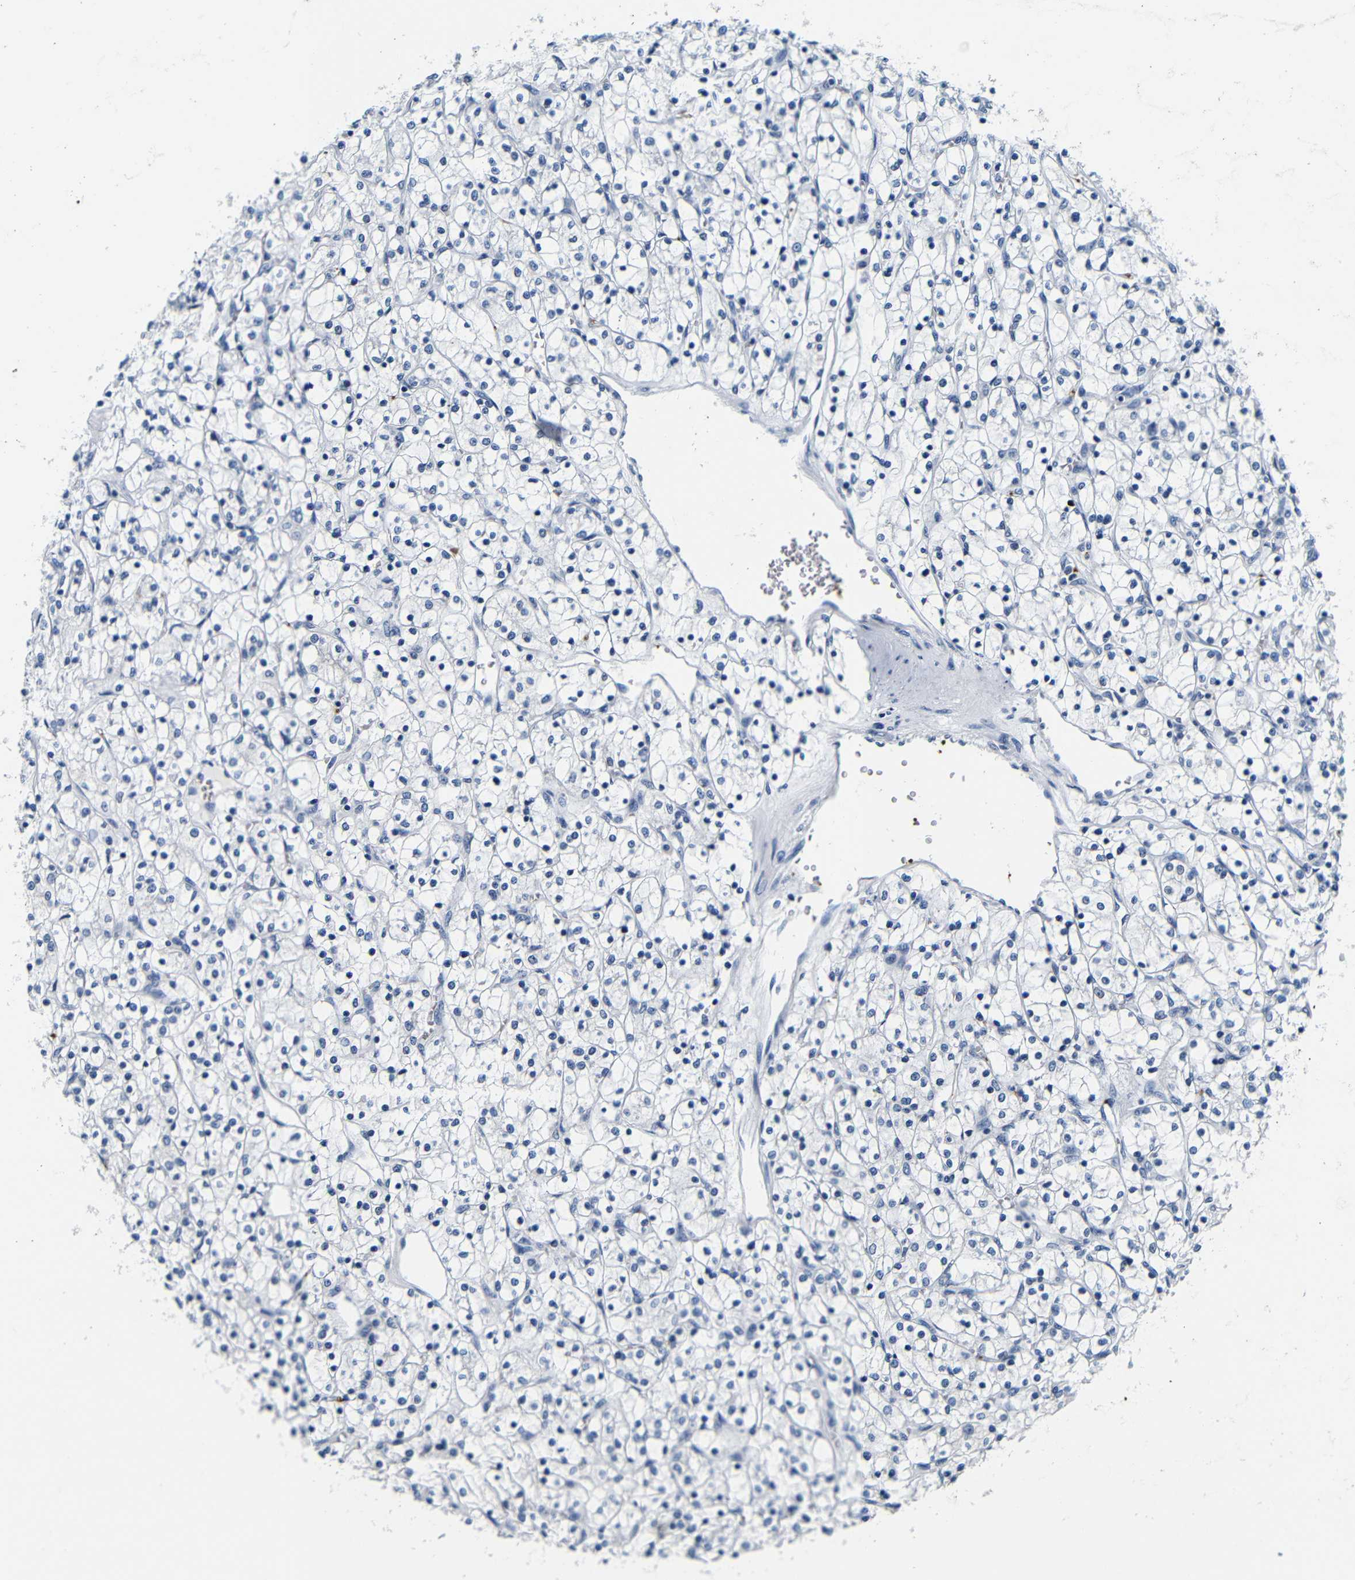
{"staining": {"intensity": "negative", "quantity": "none", "location": "none"}, "tissue": "renal cancer", "cell_type": "Tumor cells", "image_type": "cancer", "snomed": [{"axis": "morphology", "description": "Adenocarcinoma, NOS"}, {"axis": "topography", "description": "Kidney"}], "caption": "Renal adenocarcinoma was stained to show a protein in brown. There is no significant expression in tumor cells.", "gene": "GP1BA", "patient": {"sex": "female", "age": 69}}